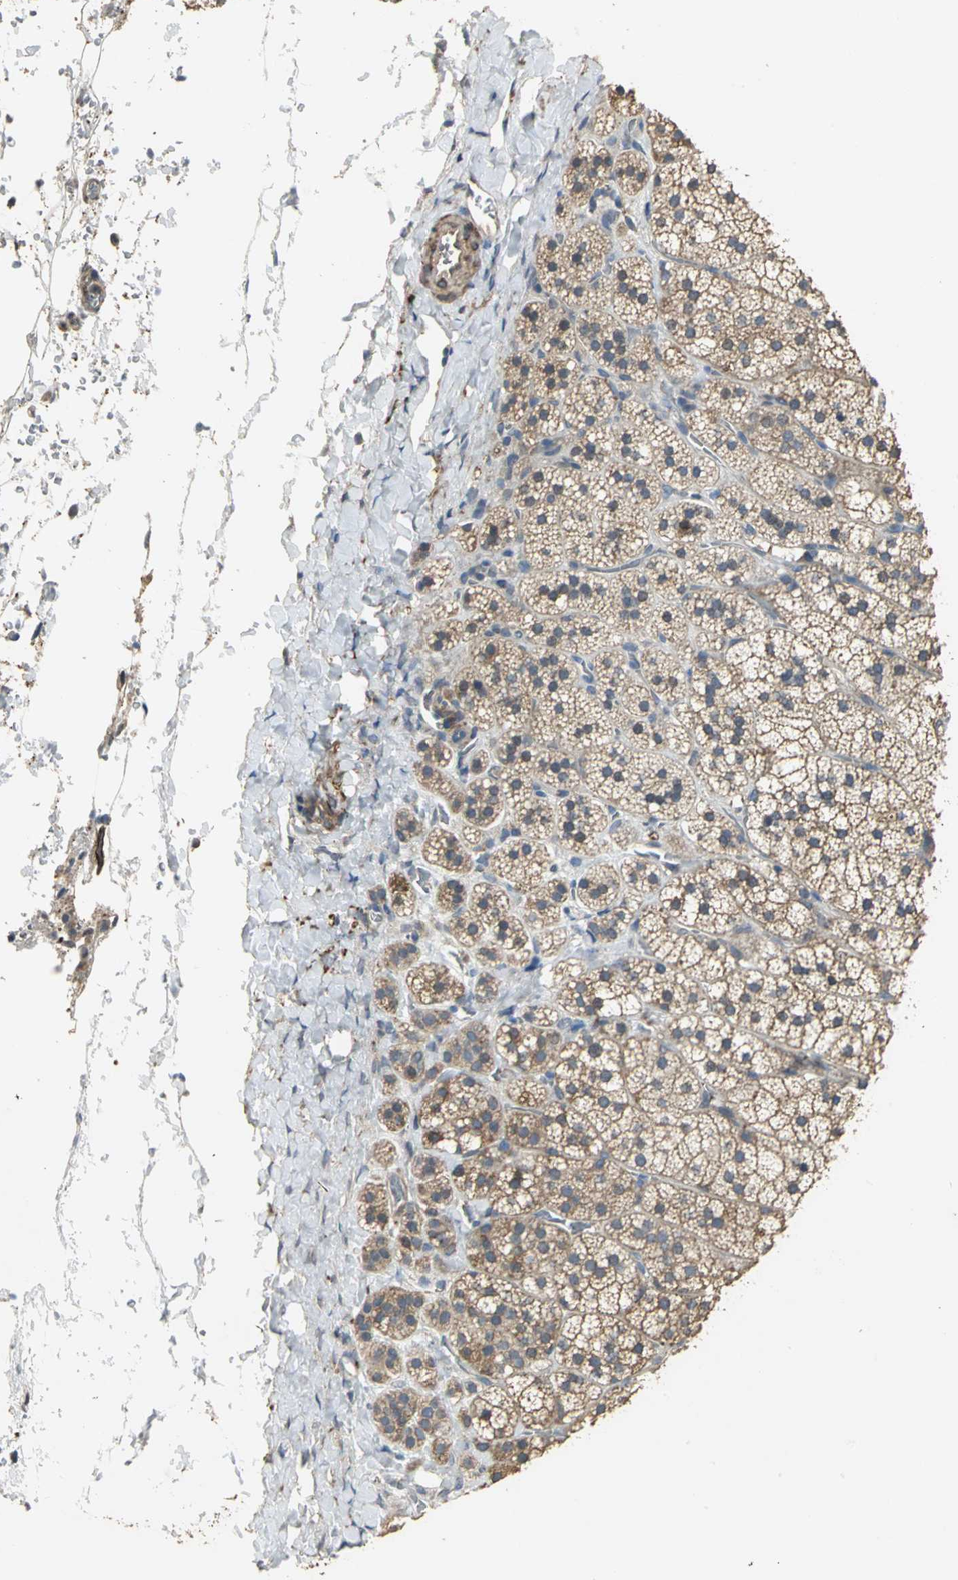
{"staining": {"intensity": "moderate", "quantity": ">75%", "location": "cytoplasmic/membranous"}, "tissue": "adrenal gland", "cell_type": "Glandular cells", "image_type": "normal", "snomed": [{"axis": "morphology", "description": "Normal tissue, NOS"}, {"axis": "topography", "description": "Adrenal gland"}], "caption": "Immunohistochemistry (IHC) image of unremarkable adrenal gland: adrenal gland stained using IHC shows medium levels of moderate protein expression localized specifically in the cytoplasmic/membranous of glandular cells, appearing as a cytoplasmic/membranous brown color.", "gene": "MET", "patient": {"sex": "female", "age": 44}}